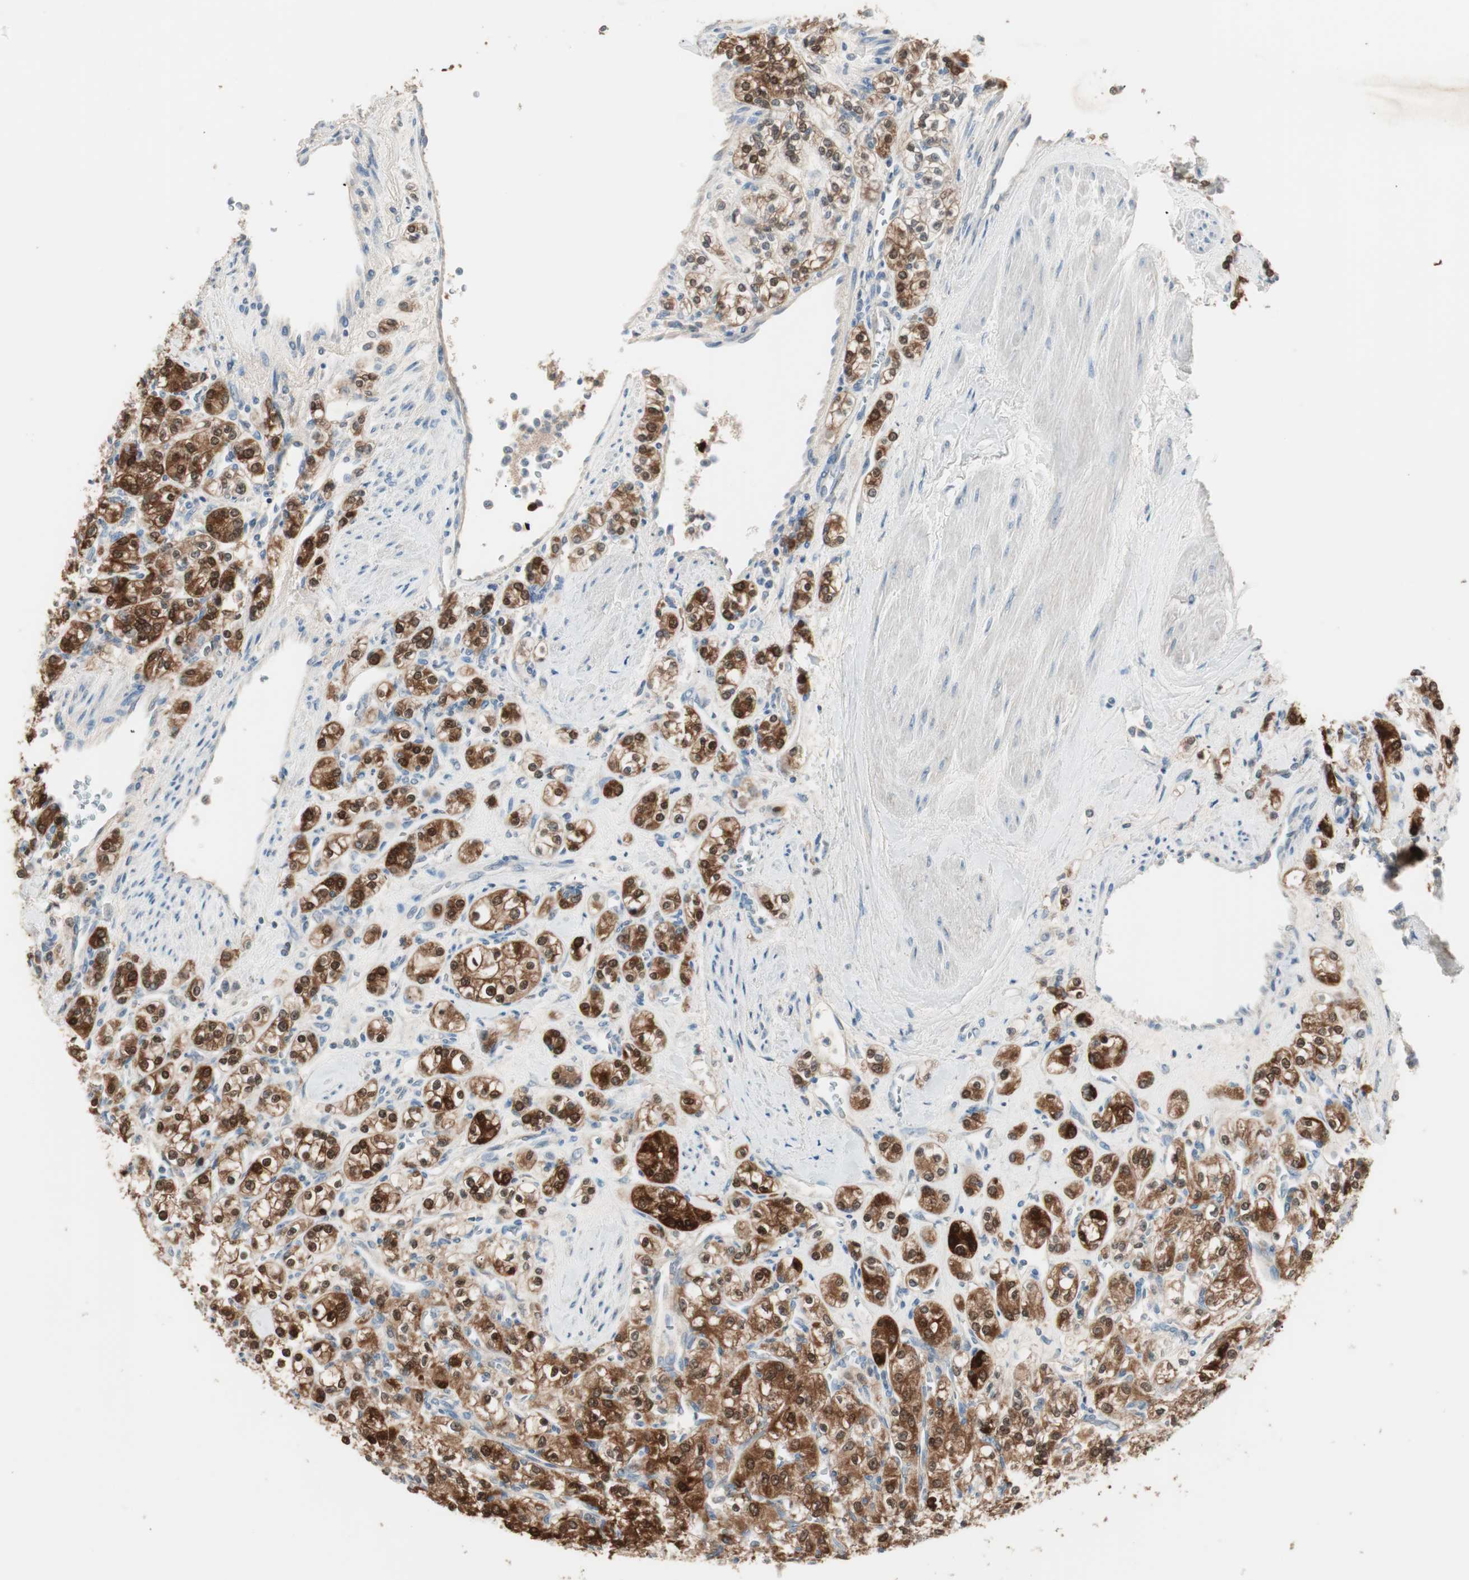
{"staining": {"intensity": "strong", "quantity": ">75%", "location": "cytoplasmic/membranous,nuclear"}, "tissue": "renal cancer", "cell_type": "Tumor cells", "image_type": "cancer", "snomed": [{"axis": "morphology", "description": "Adenocarcinoma, NOS"}, {"axis": "topography", "description": "Kidney"}], "caption": "There is high levels of strong cytoplasmic/membranous and nuclear positivity in tumor cells of renal cancer, as demonstrated by immunohistochemical staining (brown color).", "gene": "KHK", "patient": {"sex": "male", "age": 77}}